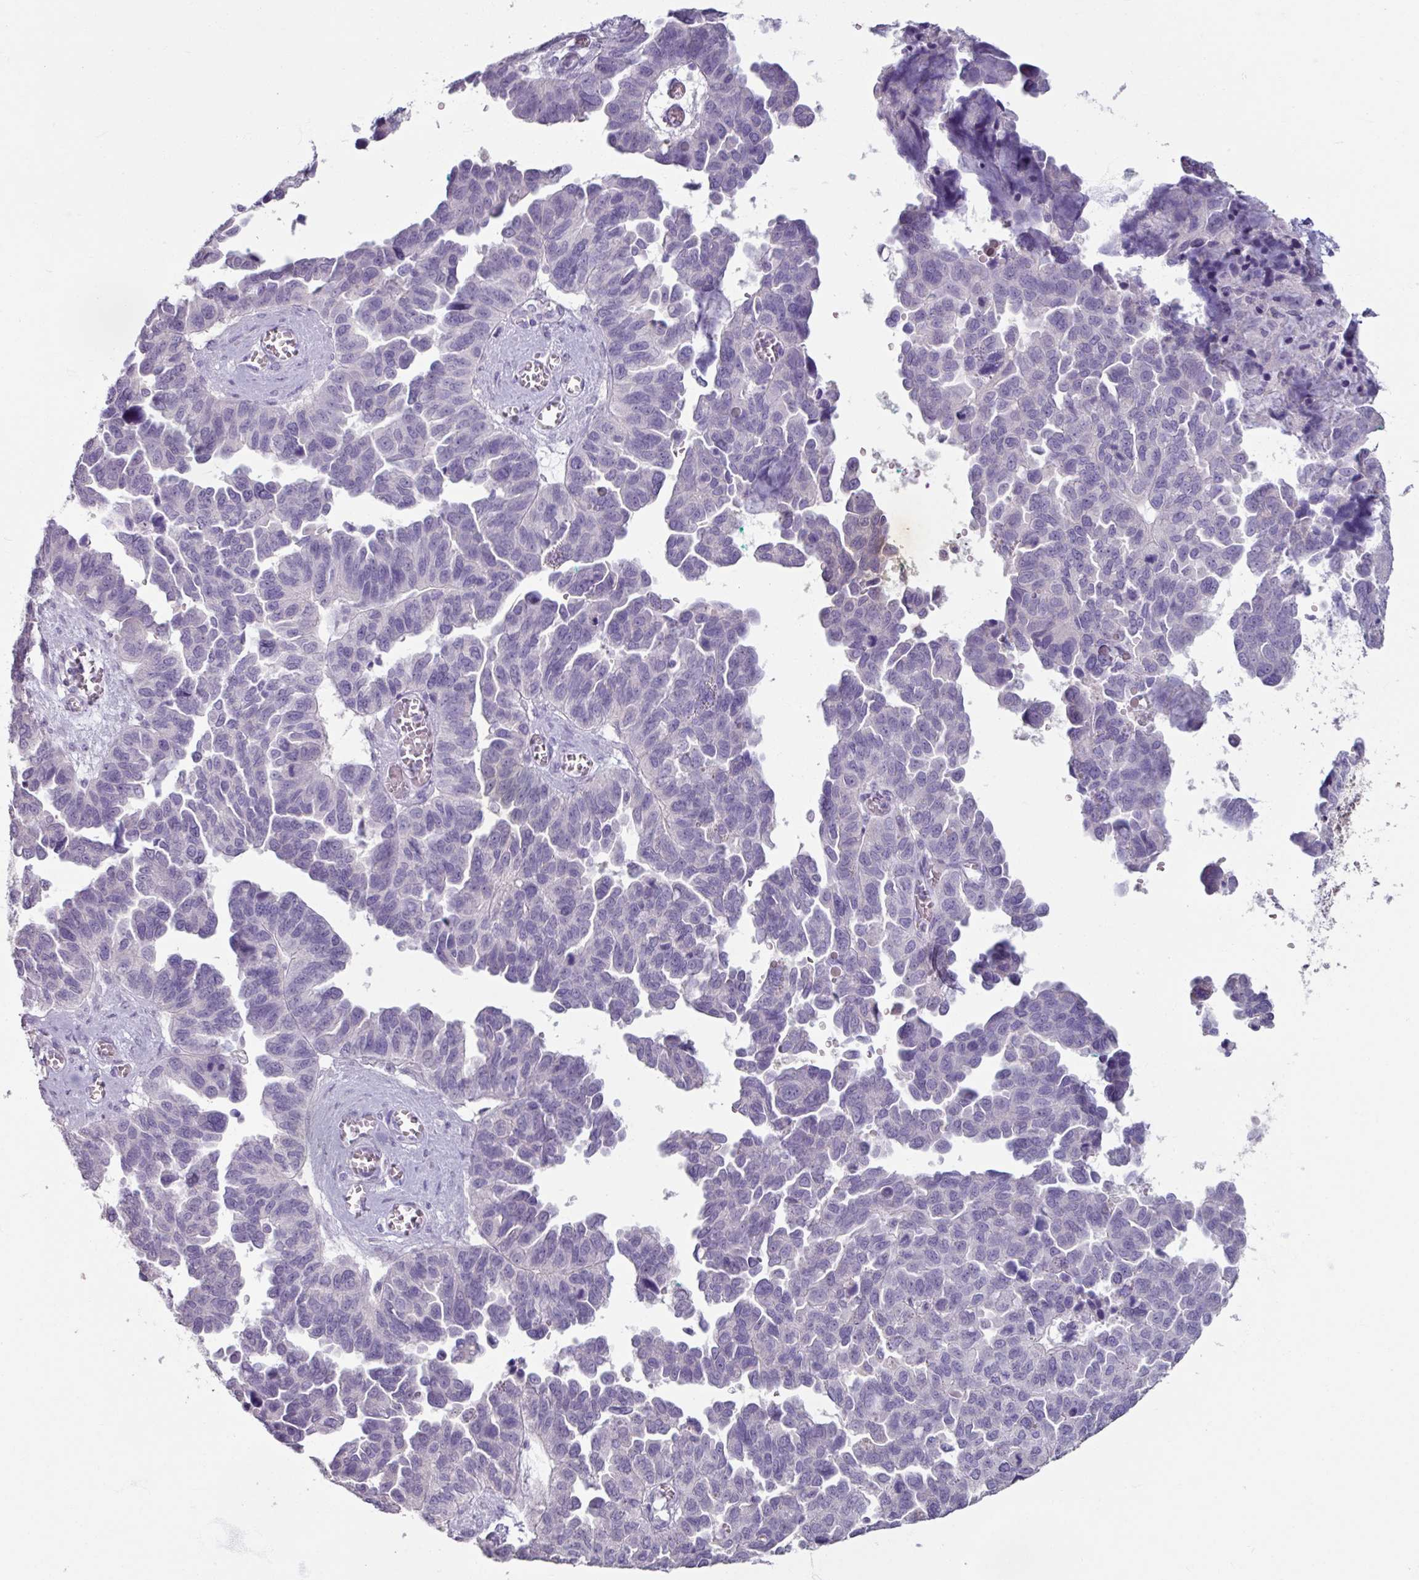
{"staining": {"intensity": "negative", "quantity": "none", "location": "none"}, "tissue": "ovarian cancer", "cell_type": "Tumor cells", "image_type": "cancer", "snomed": [{"axis": "morphology", "description": "Cystadenocarcinoma, serous, NOS"}, {"axis": "topography", "description": "Ovary"}], "caption": "Ovarian serous cystadenocarcinoma stained for a protein using immunohistochemistry (IHC) shows no staining tumor cells.", "gene": "SLC27A5", "patient": {"sex": "female", "age": 64}}